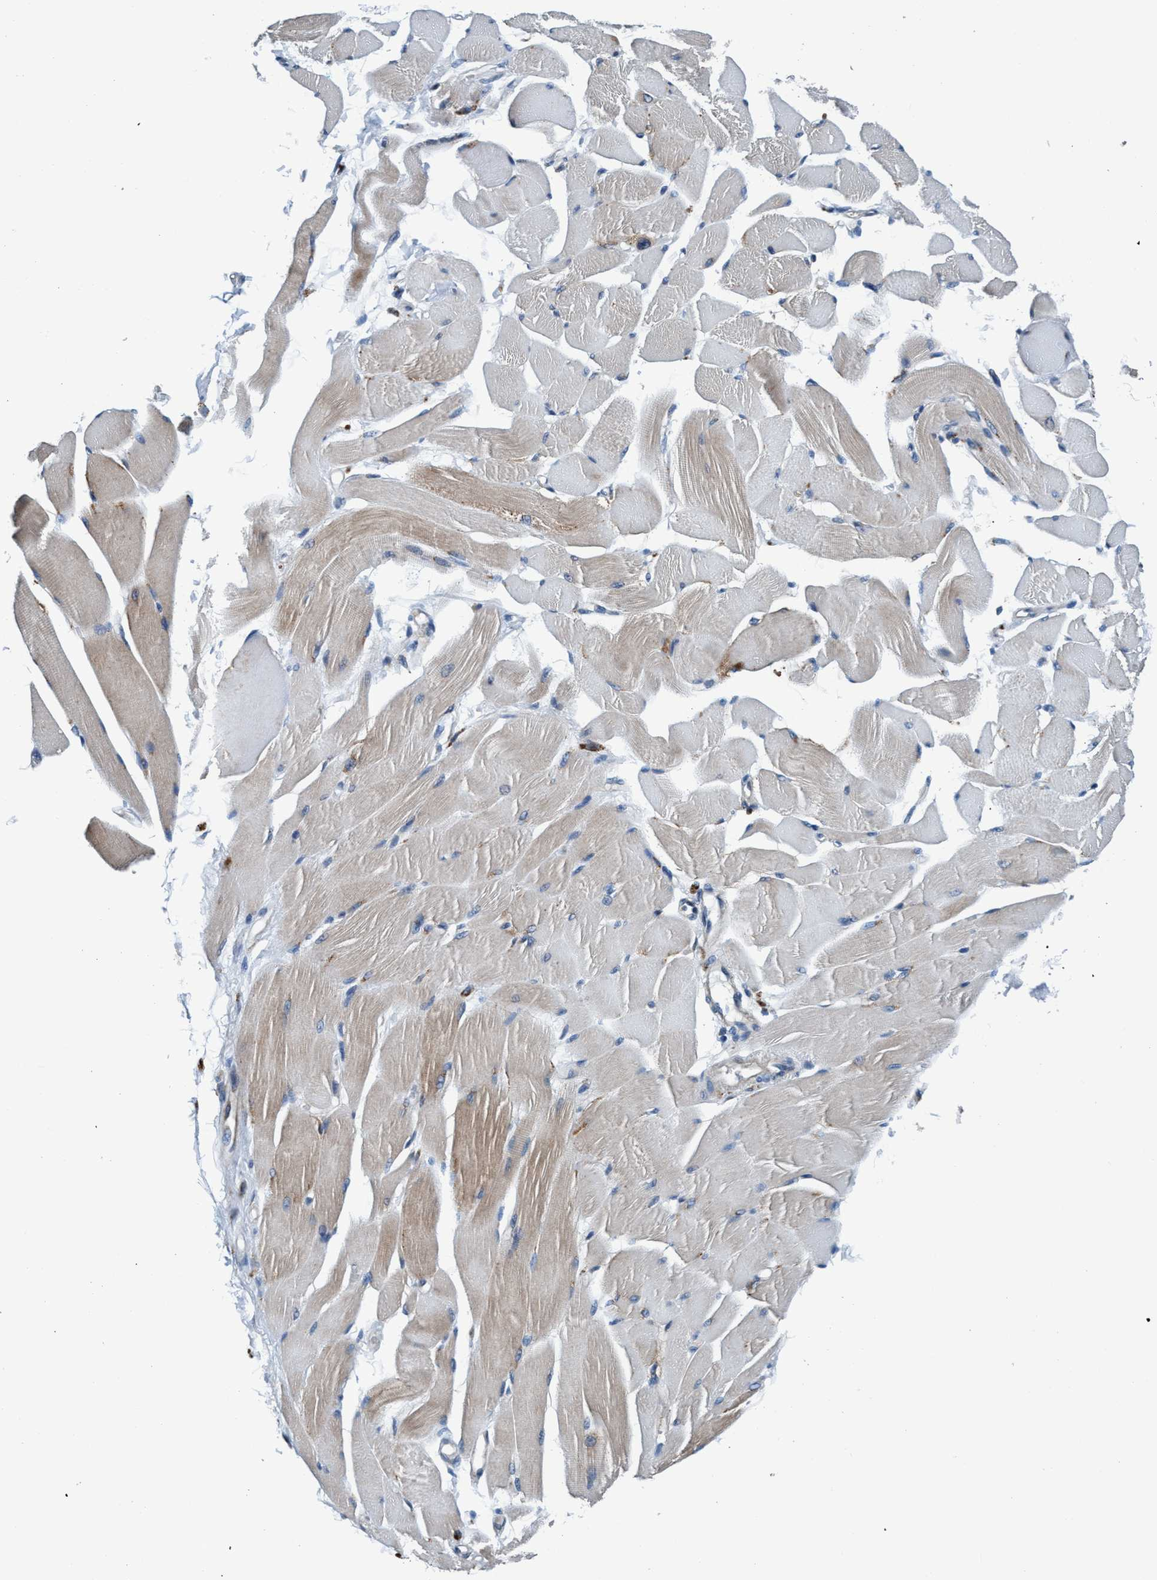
{"staining": {"intensity": "moderate", "quantity": "25%-75%", "location": "cytoplasmic/membranous"}, "tissue": "skeletal muscle", "cell_type": "Myocytes", "image_type": "normal", "snomed": [{"axis": "morphology", "description": "Normal tissue, NOS"}, {"axis": "topography", "description": "Skeletal muscle"}, {"axis": "topography", "description": "Peripheral nerve tissue"}], "caption": "Immunohistochemistry (IHC) photomicrograph of unremarkable human skeletal muscle stained for a protein (brown), which displays medium levels of moderate cytoplasmic/membranous expression in about 25%-75% of myocytes.", "gene": "ENDOG", "patient": {"sex": "female", "age": 84}}